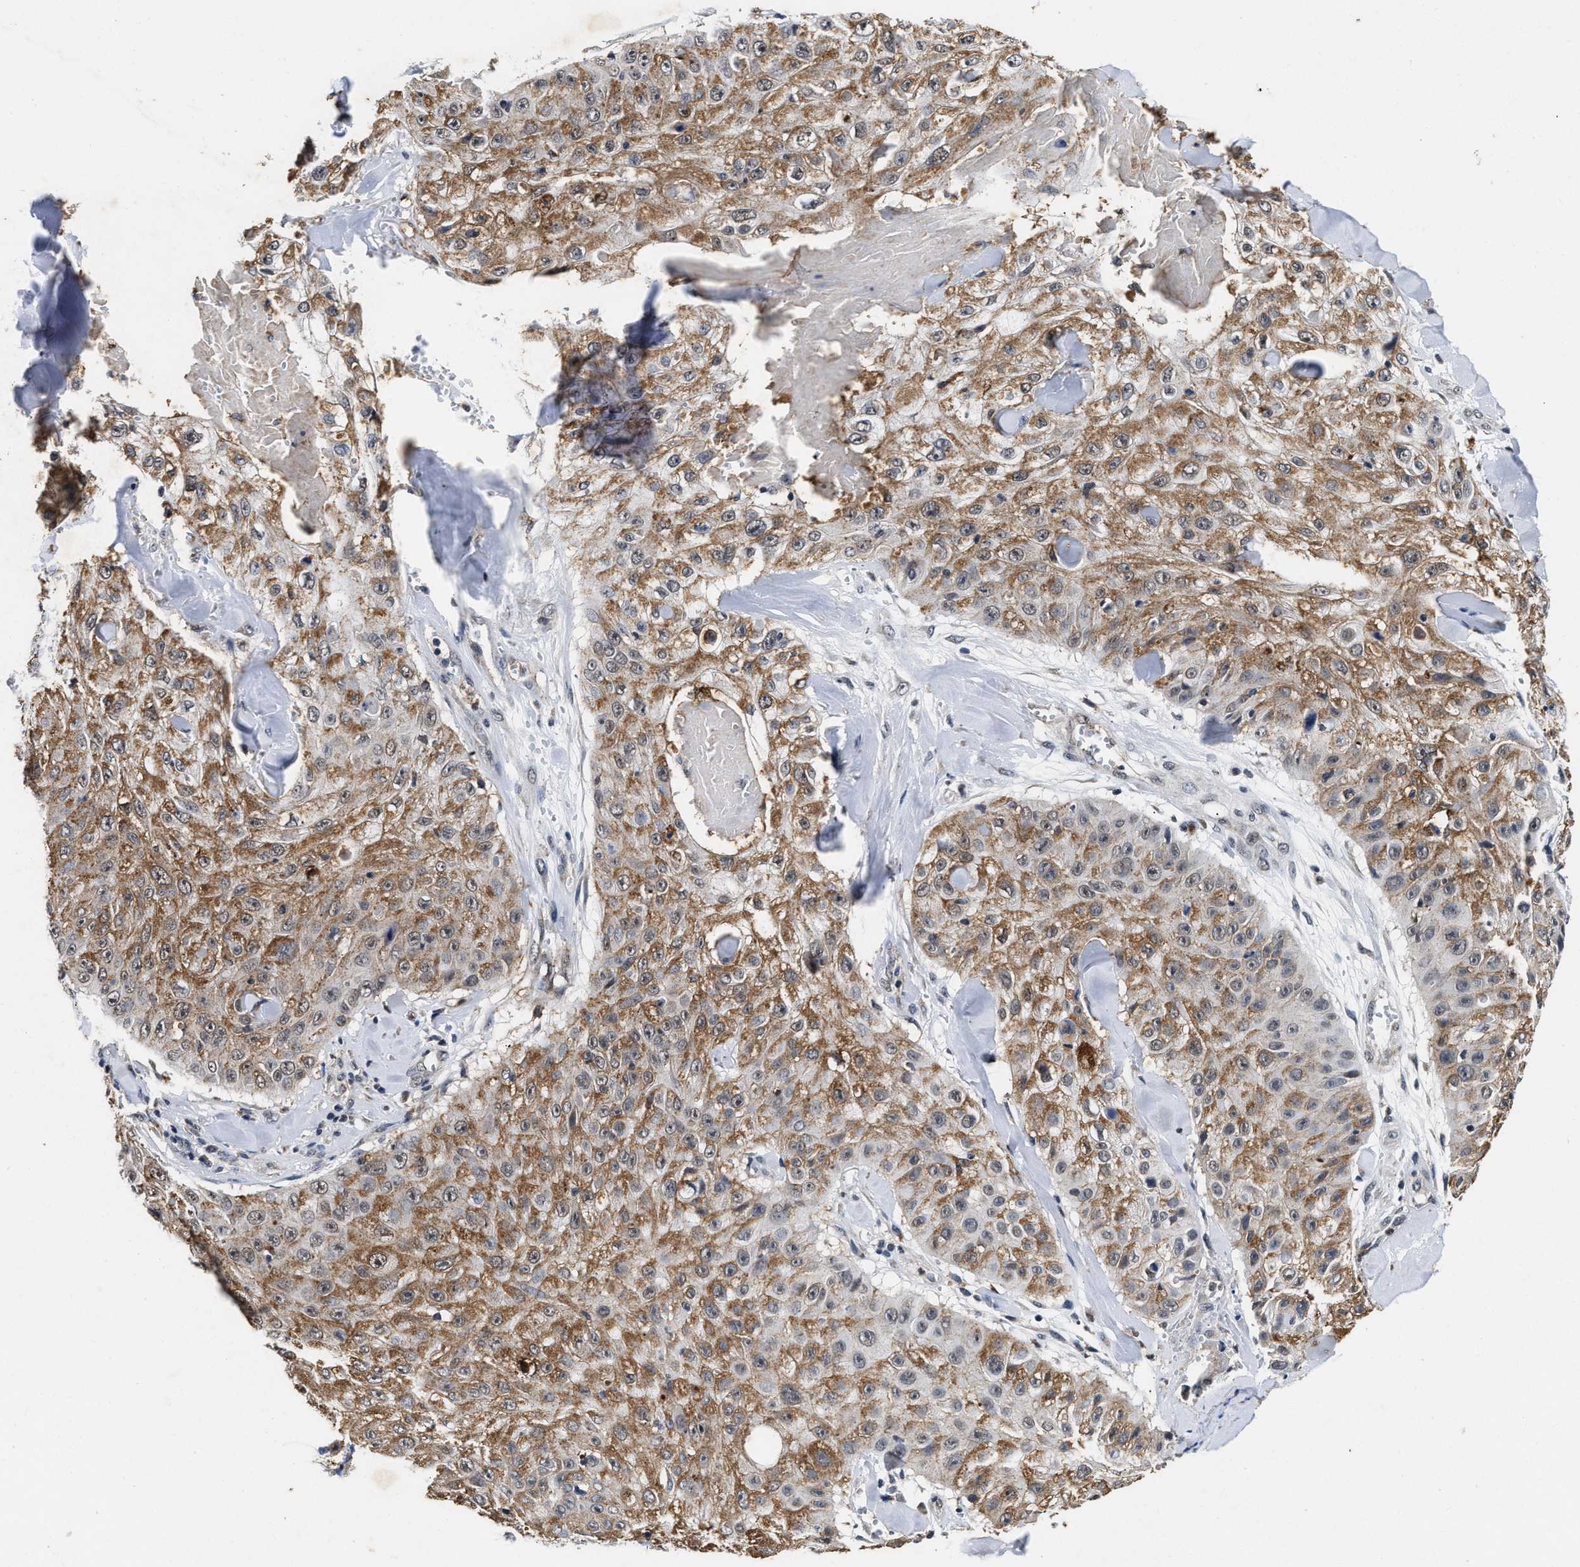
{"staining": {"intensity": "moderate", "quantity": ">75%", "location": "cytoplasmic/membranous,nuclear"}, "tissue": "skin cancer", "cell_type": "Tumor cells", "image_type": "cancer", "snomed": [{"axis": "morphology", "description": "Squamous cell carcinoma, NOS"}, {"axis": "topography", "description": "Skin"}], "caption": "Protein staining by immunohistochemistry shows moderate cytoplasmic/membranous and nuclear positivity in approximately >75% of tumor cells in squamous cell carcinoma (skin). The protein is stained brown, and the nuclei are stained in blue (DAB IHC with brightfield microscopy, high magnification).", "gene": "ACOX1", "patient": {"sex": "male", "age": 86}}